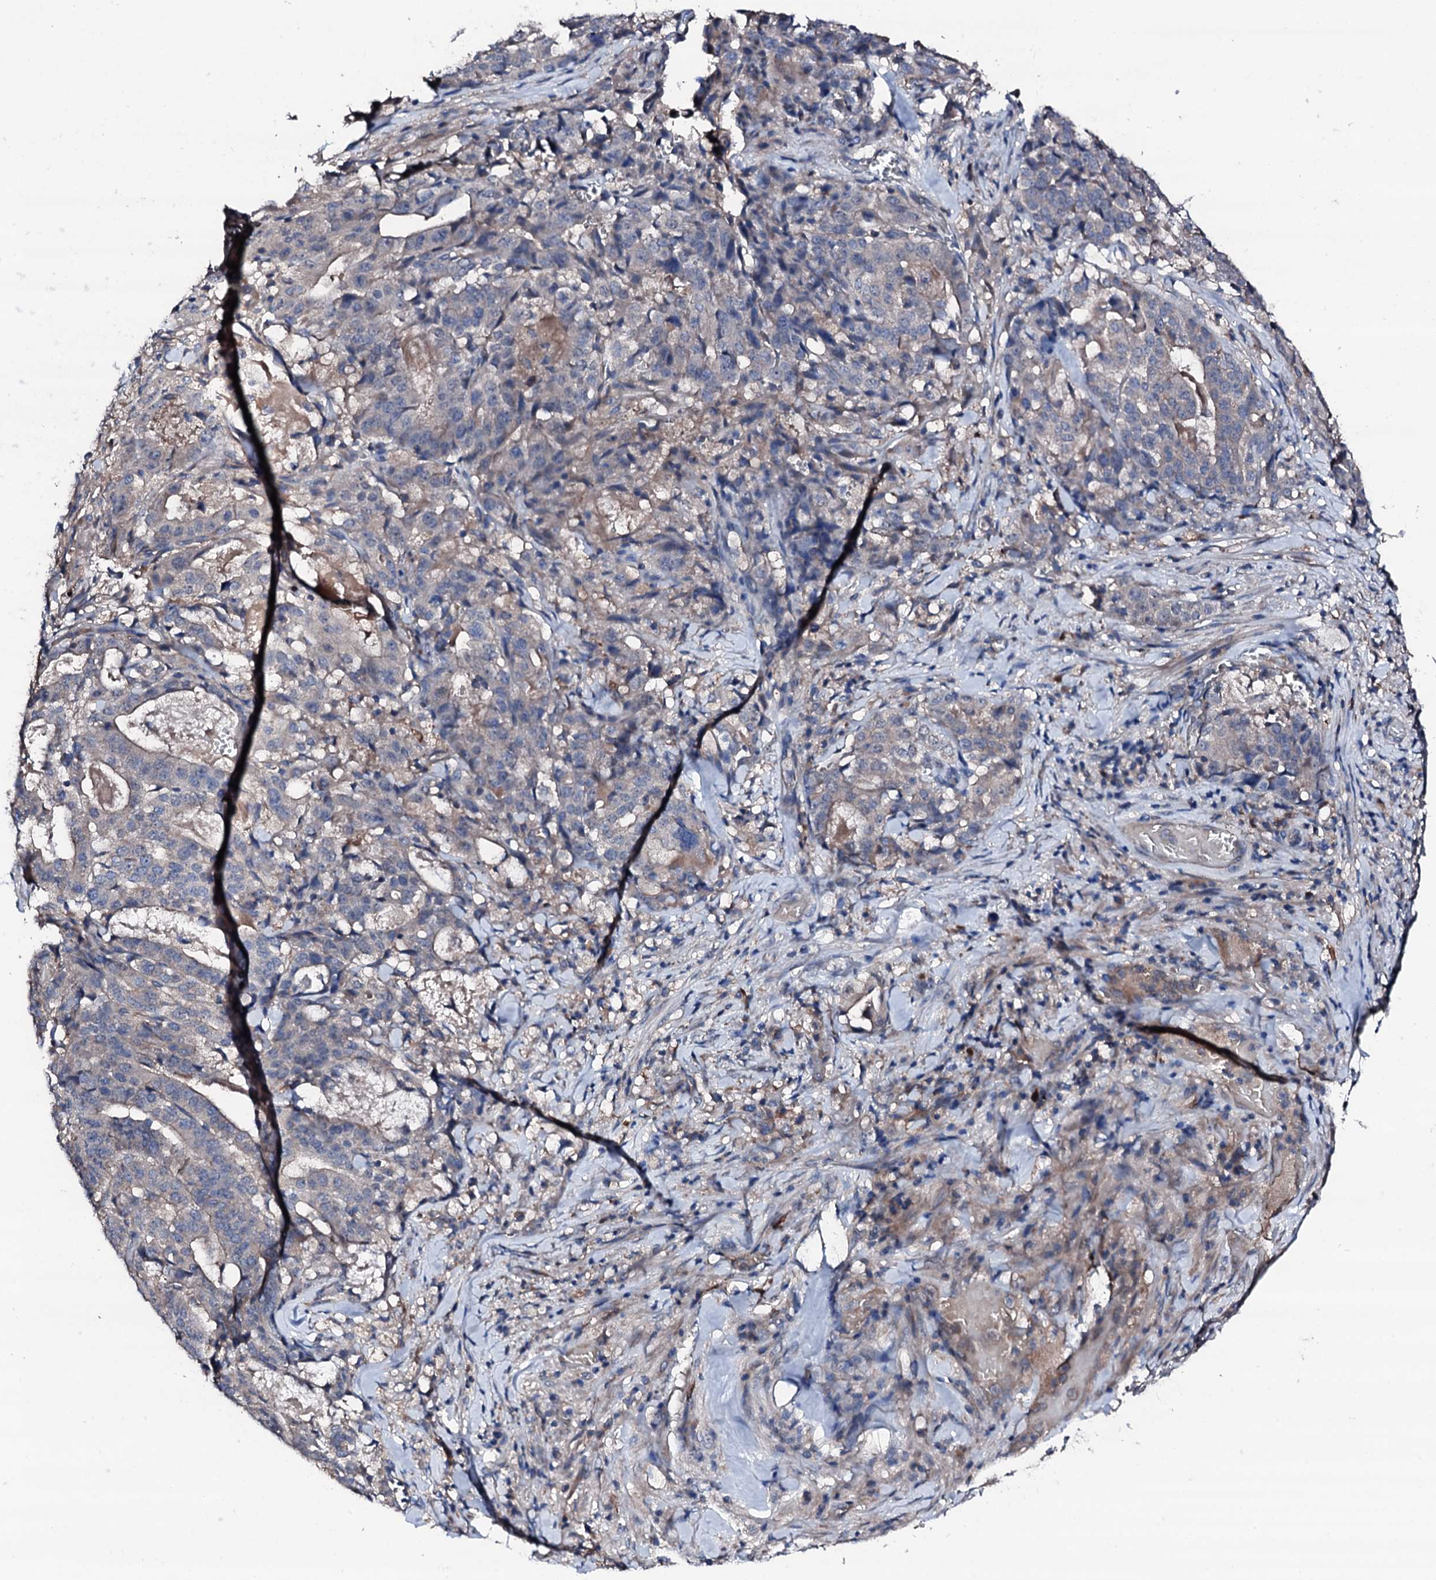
{"staining": {"intensity": "weak", "quantity": "<25%", "location": "cytoplasmic/membranous"}, "tissue": "stomach cancer", "cell_type": "Tumor cells", "image_type": "cancer", "snomed": [{"axis": "morphology", "description": "Adenocarcinoma, NOS"}, {"axis": "topography", "description": "Stomach"}], "caption": "High power microscopy histopathology image of an immunohistochemistry (IHC) photomicrograph of stomach cancer (adenocarcinoma), revealing no significant staining in tumor cells. (IHC, brightfield microscopy, high magnification).", "gene": "TRAFD1", "patient": {"sex": "male", "age": 48}}